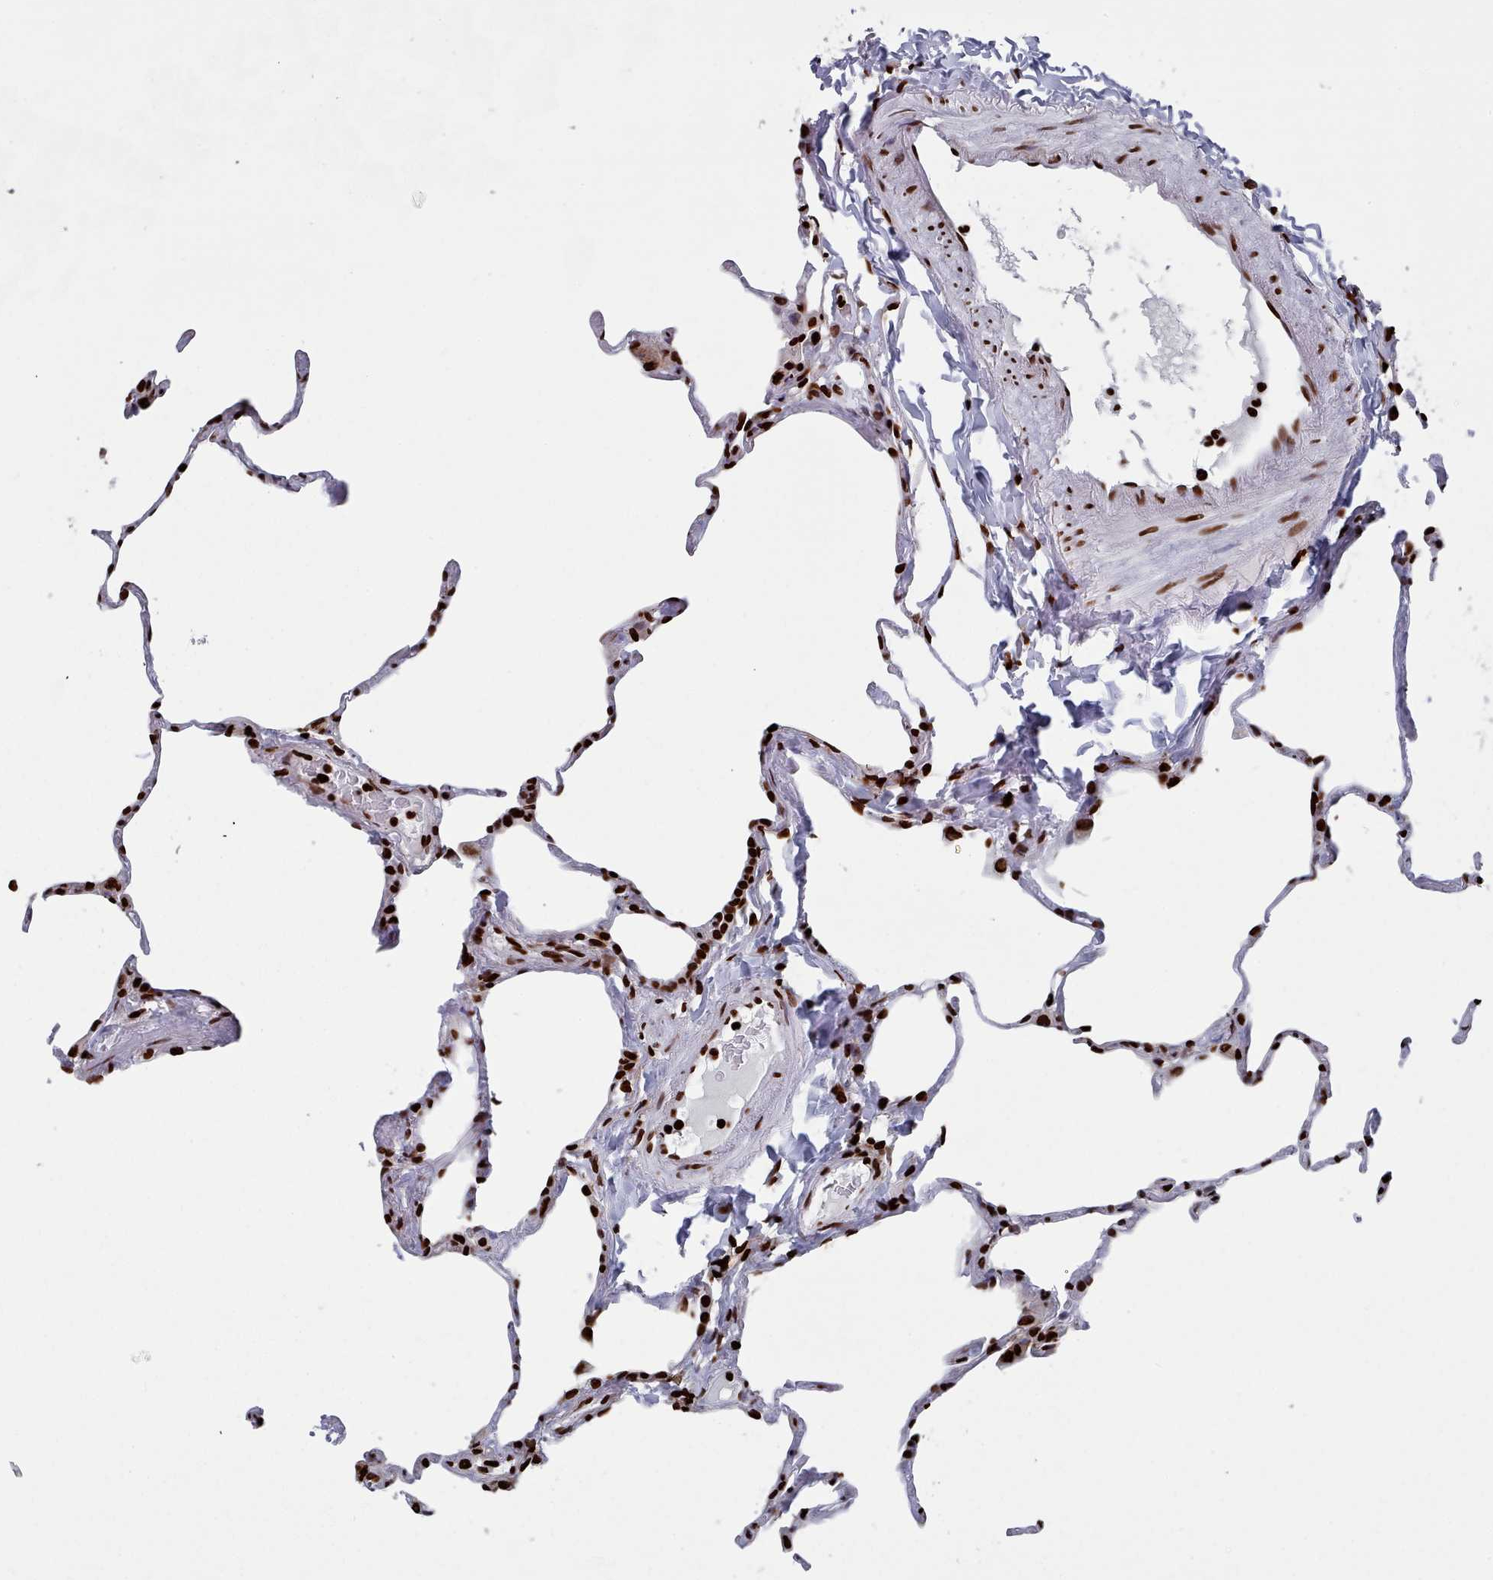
{"staining": {"intensity": "strong", "quantity": ">75%", "location": "nuclear"}, "tissue": "lung", "cell_type": "Alveolar cells", "image_type": "normal", "snomed": [{"axis": "morphology", "description": "Normal tissue, NOS"}, {"axis": "topography", "description": "Lung"}], "caption": "High-magnification brightfield microscopy of benign lung stained with DAB (3,3'-diaminobenzidine) (brown) and counterstained with hematoxylin (blue). alveolar cells exhibit strong nuclear positivity is identified in approximately>75% of cells.", "gene": "PCDHB11", "patient": {"sex": "male", "age": 65}}